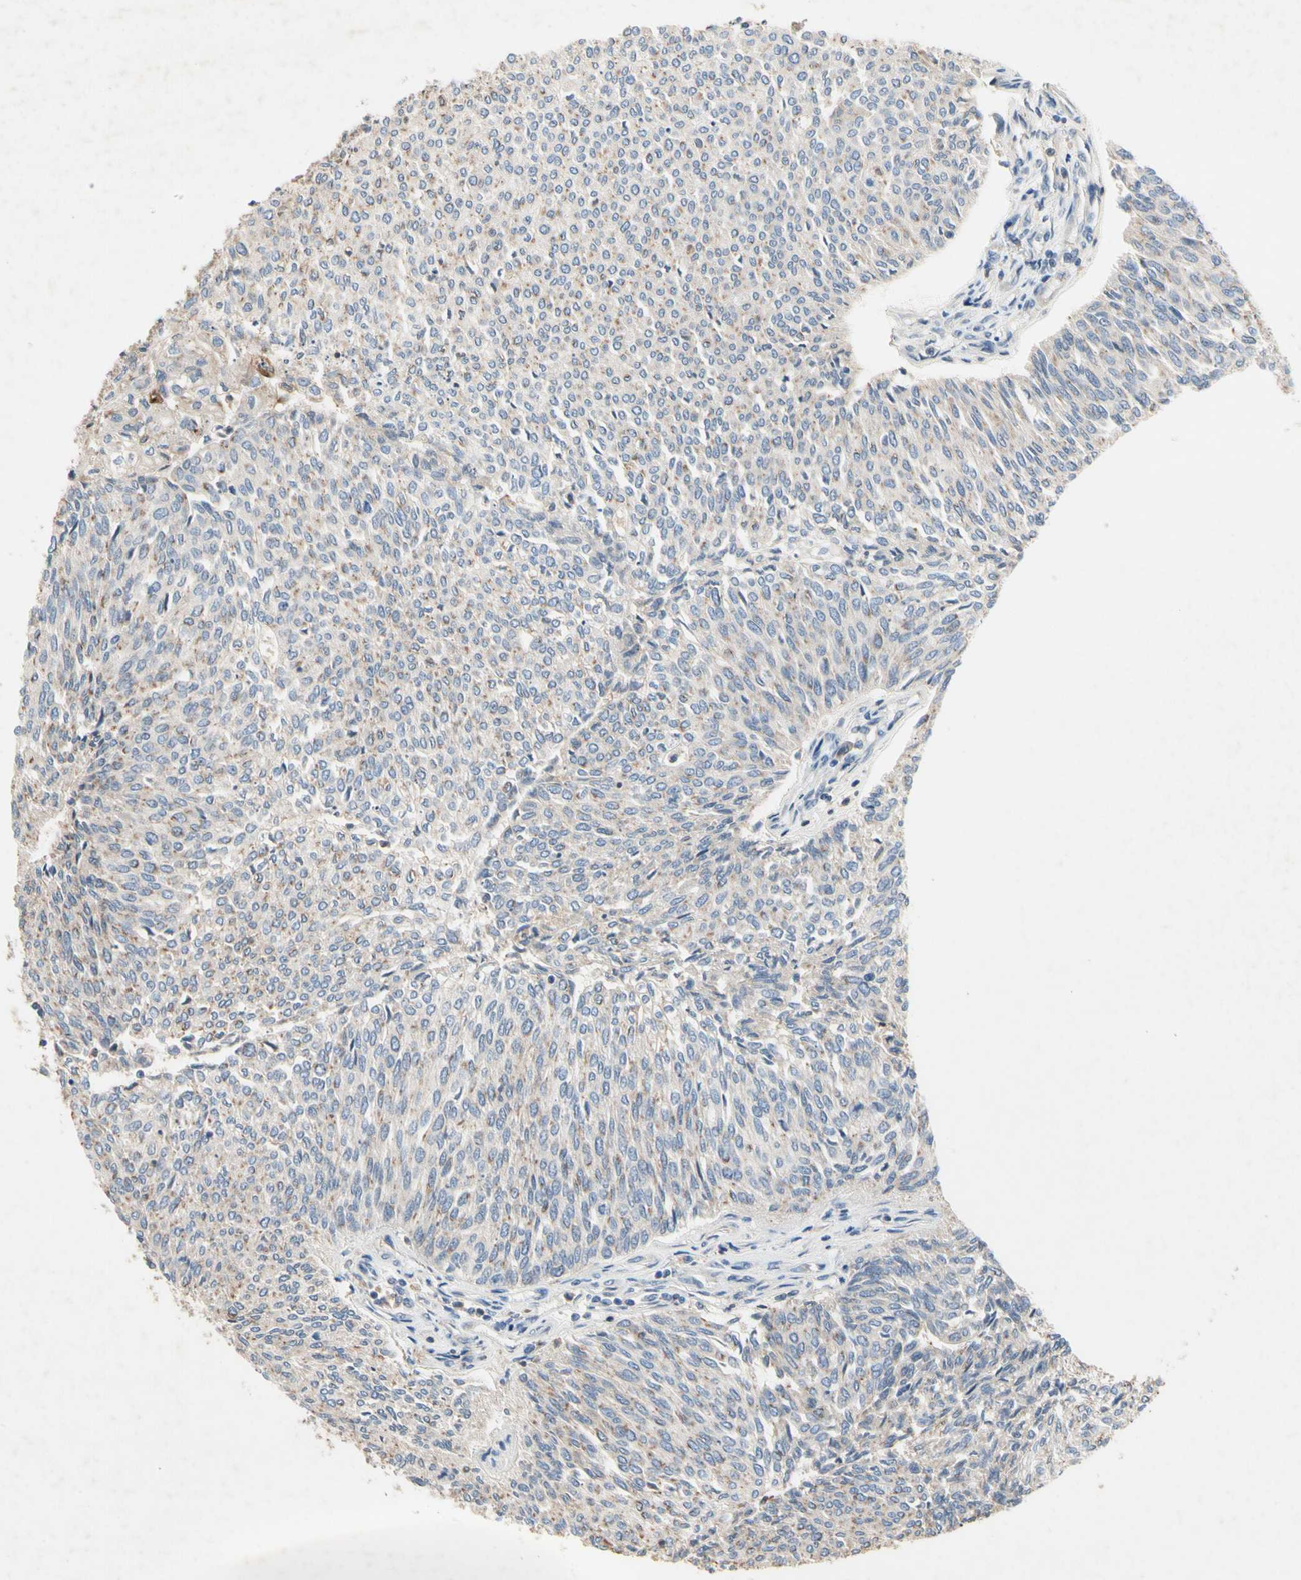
{"staining": {"intensity": "moderate", "quantity": "<25%", "location": "cytoplasmic/membranous"}, "tissue": "urothelial cancer", "cell_type": "Tumor cells", "image_type": "cancer", "snomed": [{"axis": "morphology", "description": "Urothelial carcinoma, Low grade"}, {"axis": "topography", "description": "Urinary bladder"}], "caption": "Immunohistochemistry staining of urothelial cancer, which displays low levels of moderate cytoplasmic/membranous expression in approximately <25% of tumor cells indicating moderate cytoplasmic/membranous protein positivity. The staining was performed using DAB (brown) for protein detection and nuclei were counterstained in hematoxylin (blue).", "gene": "CRTAC1", "patient": {"sex": "female", "age": 79}}